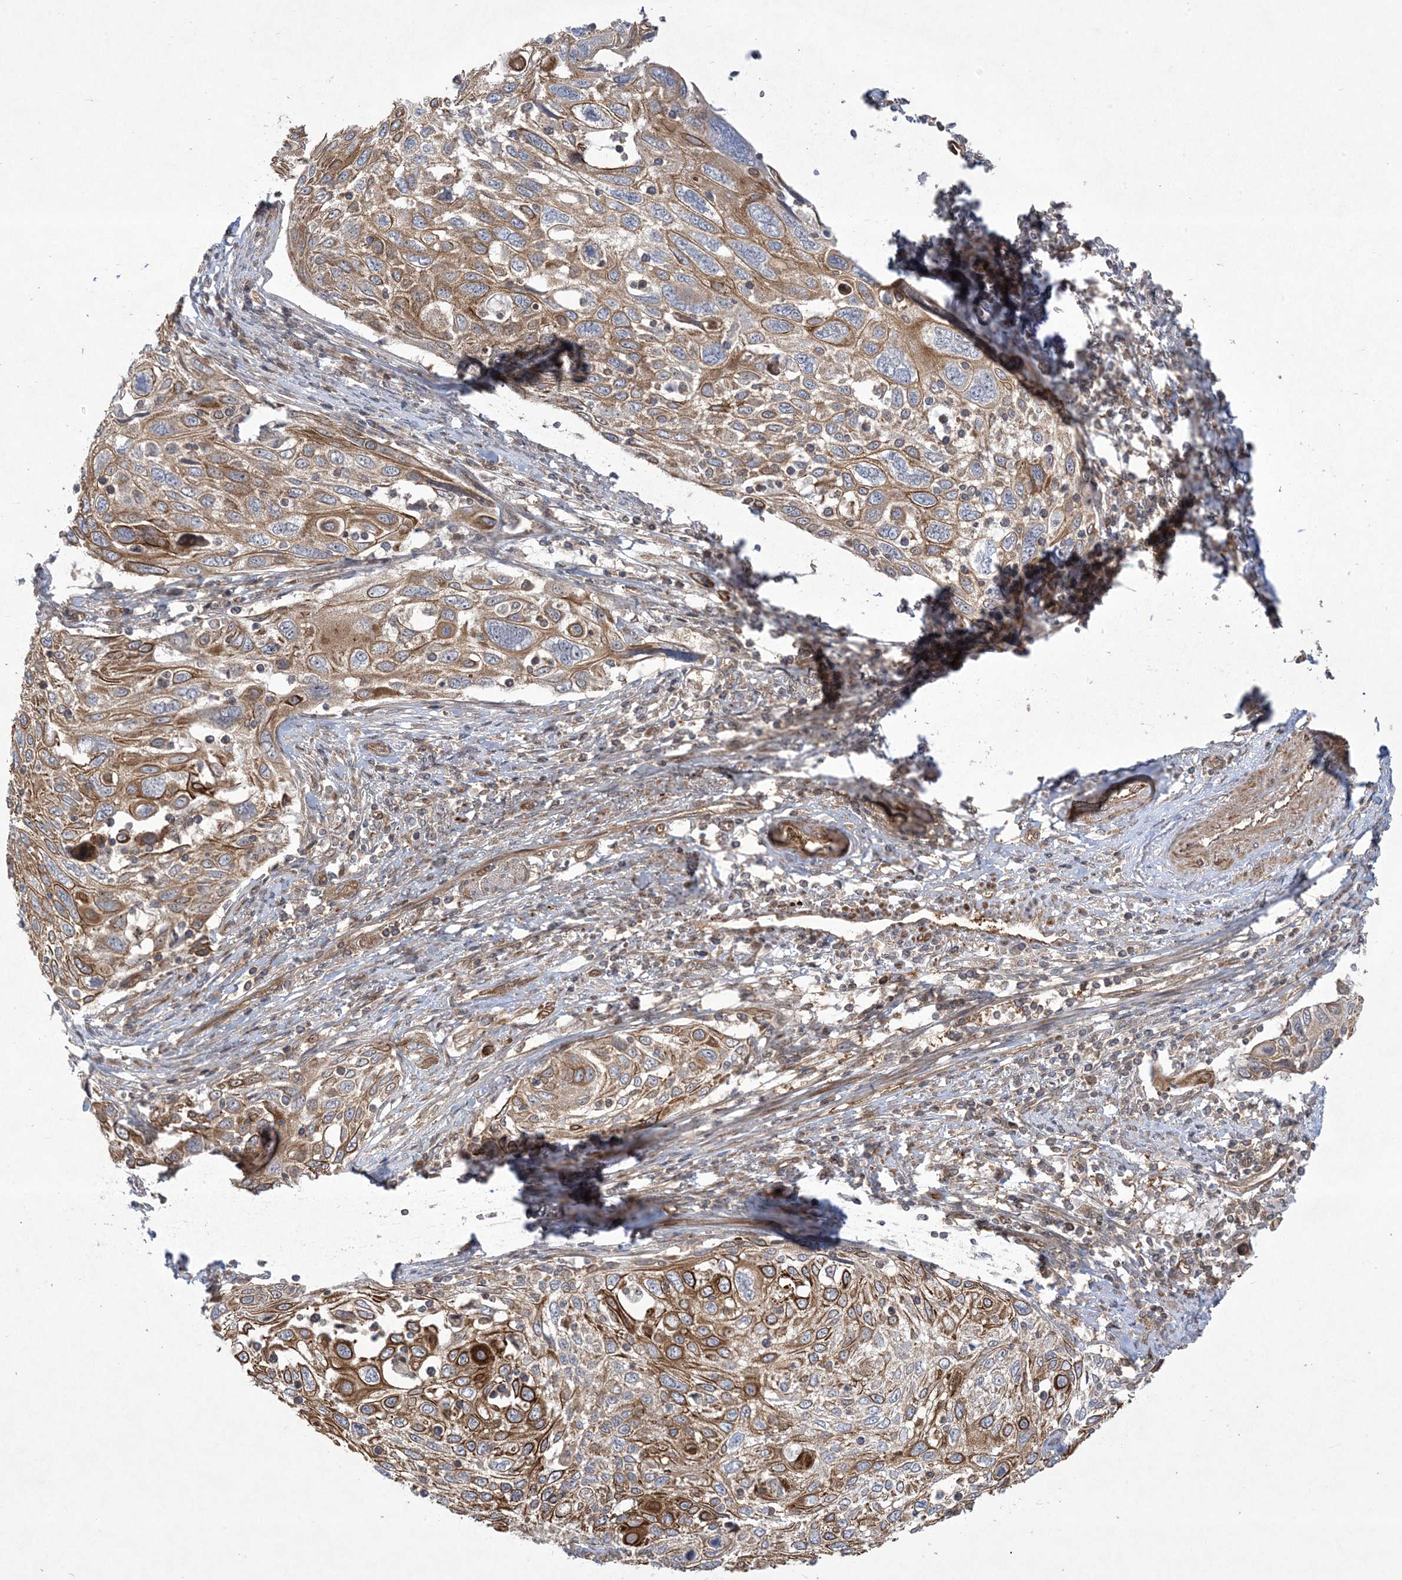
{"staining": {"intensity": "strong", "quantity": ">75%", "location": "cytoplasmic/membranous"}, "tissue": "cervical cancer", "cell_type": "Tumor cells", "image_type": "cancer", "snomed": [{"axis": "morphology", "description": "Squamous cell carcinoma, NOS"}, {"axis": "topography", "description": "Cervix"}], "caption": "About >75% of tumor cells in cervical squamous cell carcinoma show strong cytoplasmic/membranous protein positivity as visualized by brown immunohistochemical staining.", "gene": "SOGA3", "patient": {"sex": "female", "age": 70}}